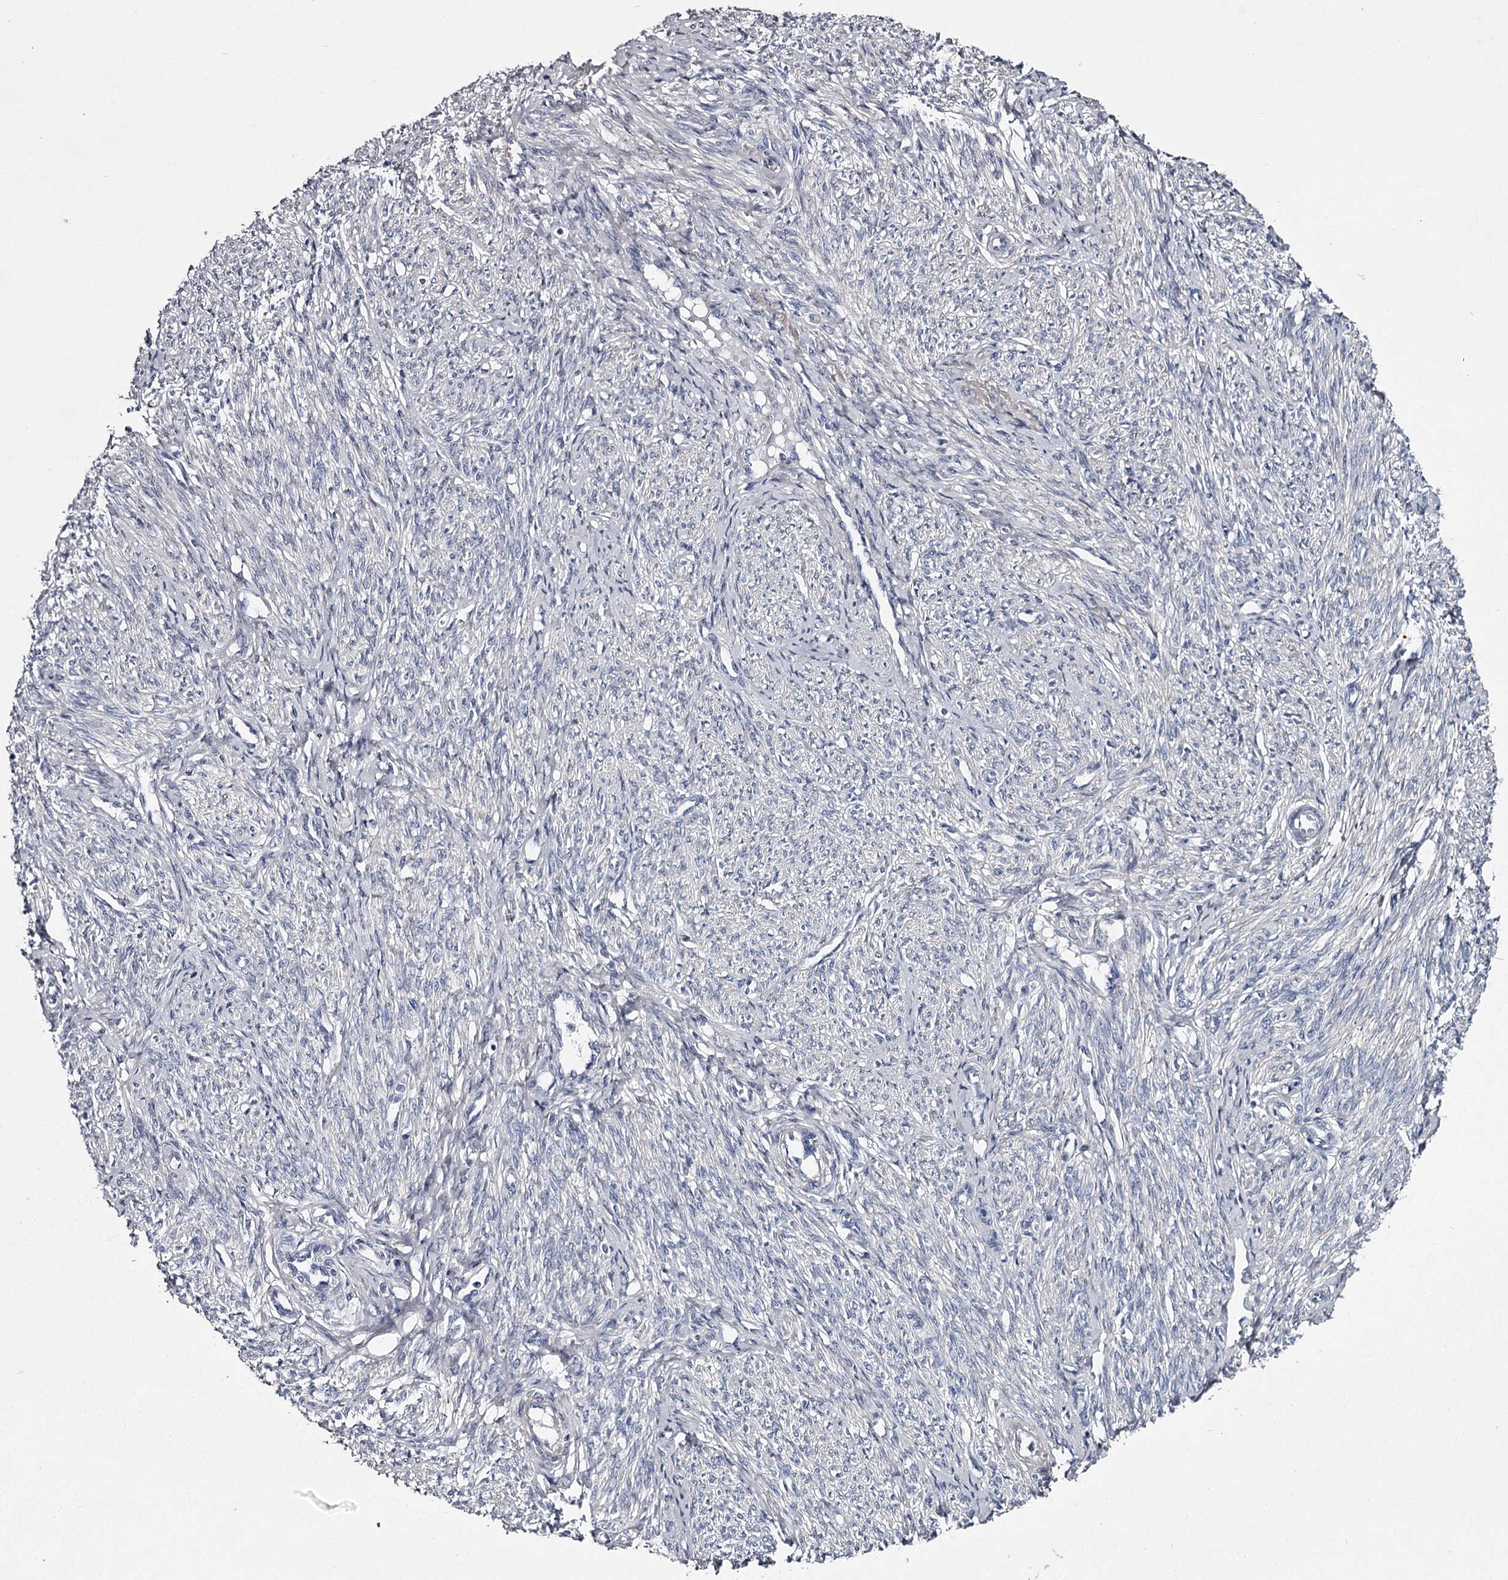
{"staining": {"intensity": "negative", "quantity": "none", "location": "none"}, "tissue": "endometrium", "cell_type": "Cells in endometrial stroma", "image_type": "normal", "snomed": [{"axis": "morphology", "description": "Normal tissue, NOS"}, {"axis": "topography", "description": "Endometrium"}], "caption": "High power microscopy image of an immunohistochemistry image of unremarkable endometrium, revealing no significant staining in cells in endometrial stroma. Nuclei are stained in blue.", "gene": "FDXACB1", "patient": {"sex": "female", "age": 72}}